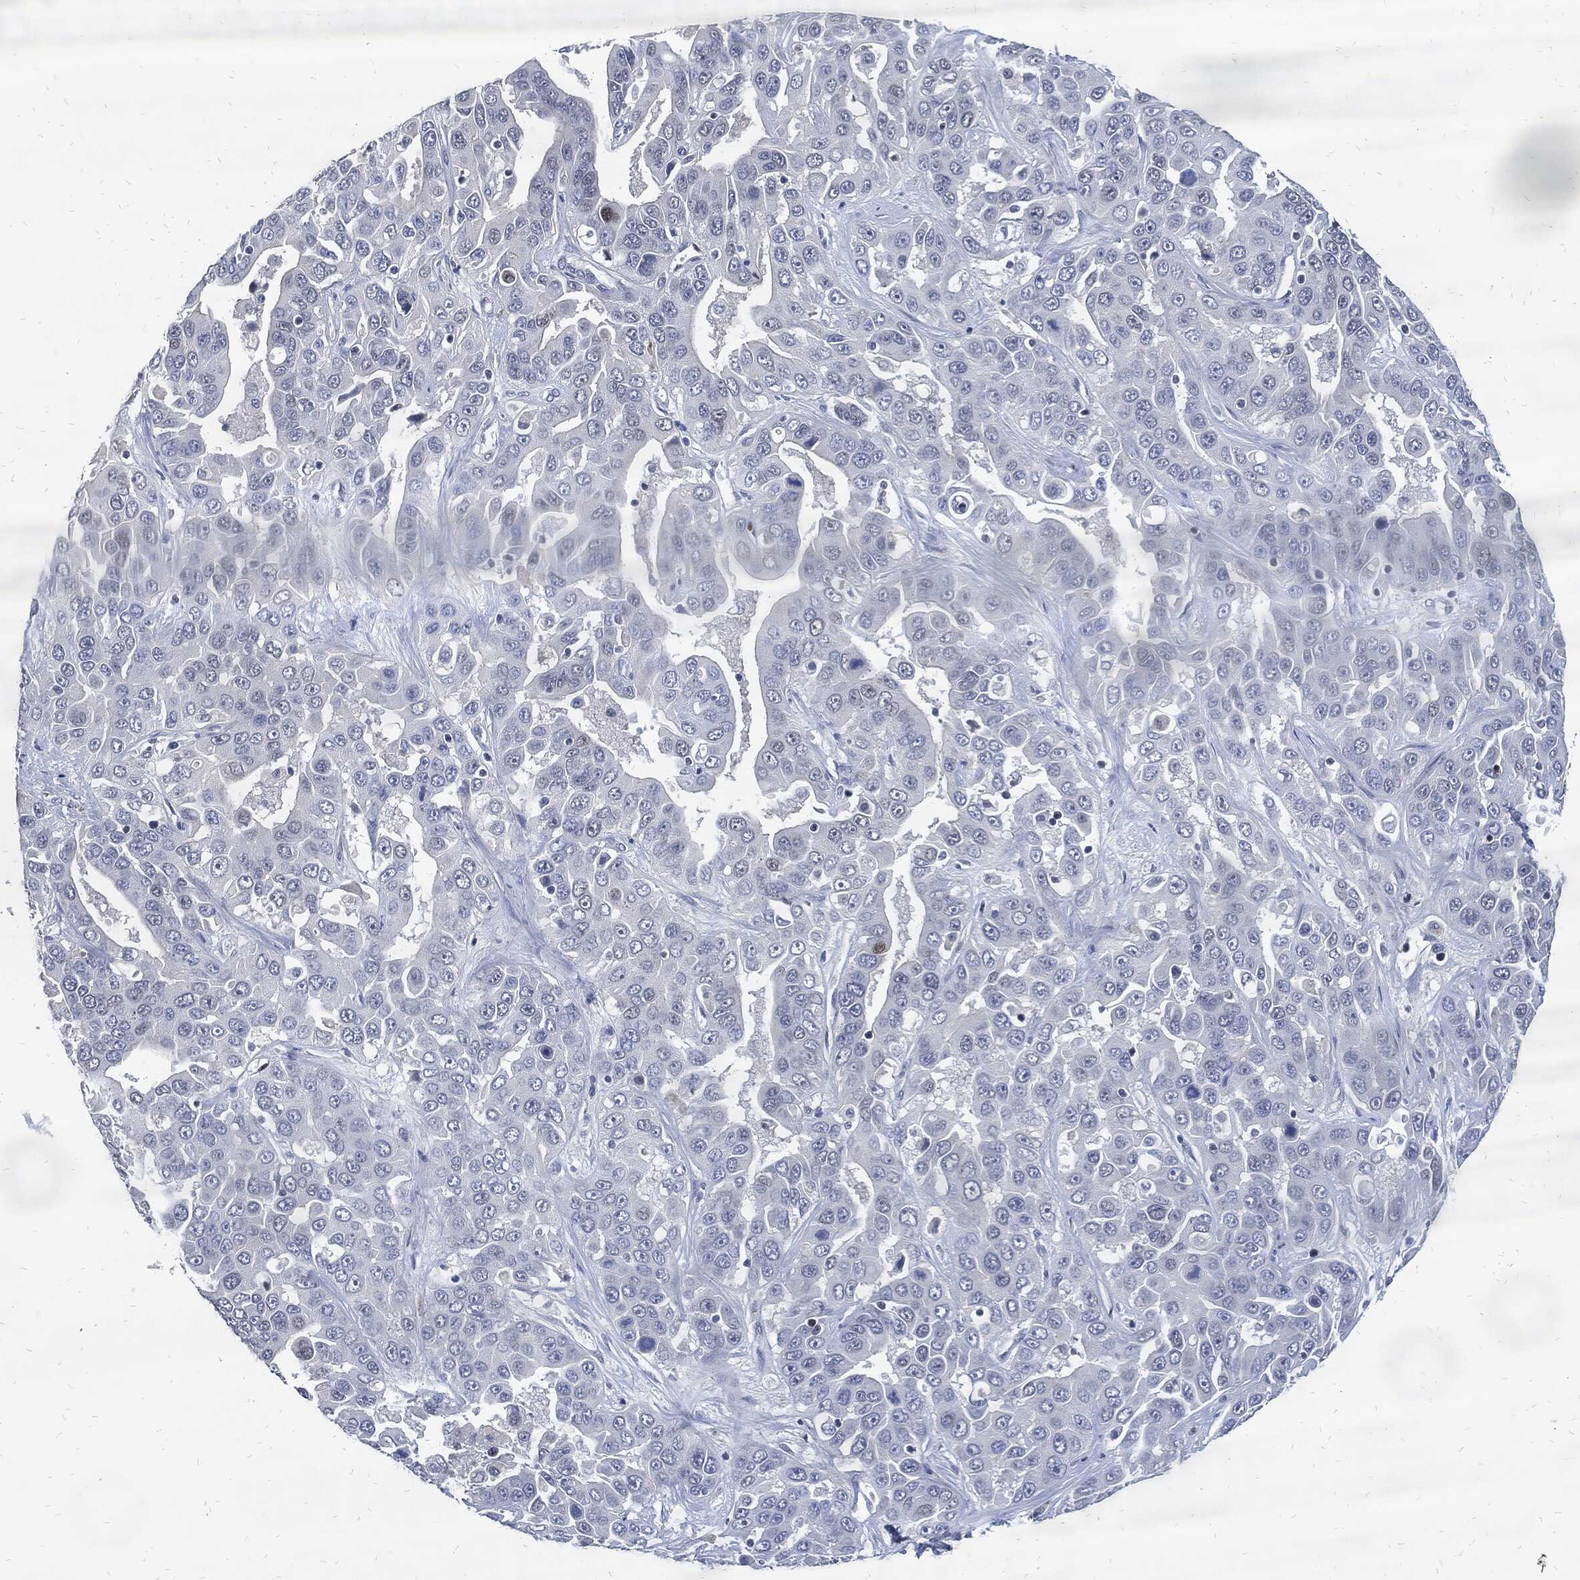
{"staining": {"intensity": "negative", "quantity": "none", "location": "none"}, "tissue": "liver cancer", "cell_type": "Tumor cells", "image_type": "cancer", "snomed": [{"axis": "morphology", "description": "Cholangiocarcinoma"}, {"axis": "topography", "description": "Liver"}], "caption": "Tumor cells are negative for brown protein staining in liver cancer (cholangiocarcinoma).", "gene": "JUN", "patient": {"sex": "female", "age": 52}}